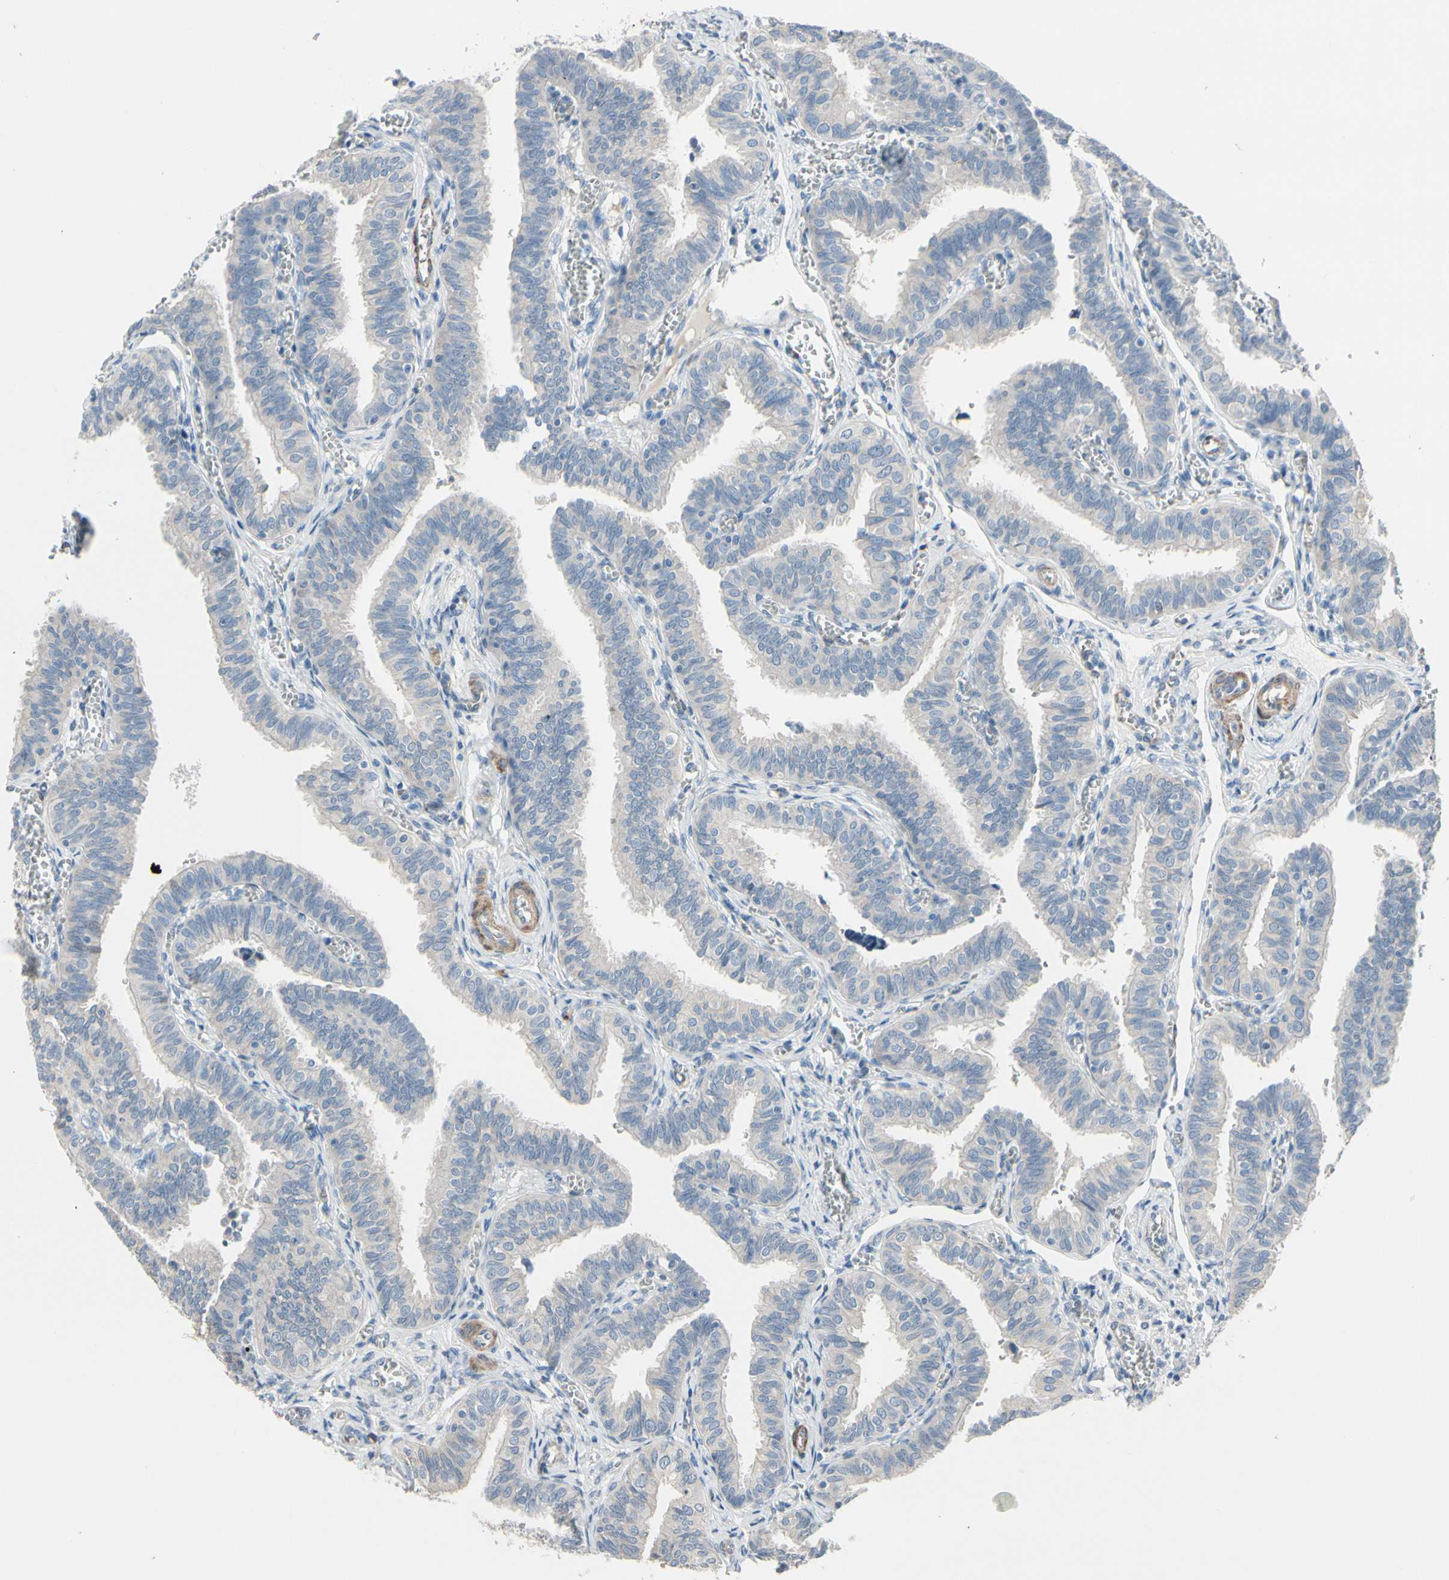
{"staining": {"intensity": "negative", "quantity": "none", "location": "none"}, "tissue": "fallopian tube", "cell_type": "Glandular cells", "image_type": "normal", "snomed": [{"axis": "morphology", "description": "Normal tissue, NOS"}, {"axis": "topography", "description": "Fallopian tube"}], "caption": "Glandular cells show no significant protein positivity in unremarkable fallopian tube.", "gene": "MAP2", "patient": {"sex": "female", "age": 46}}